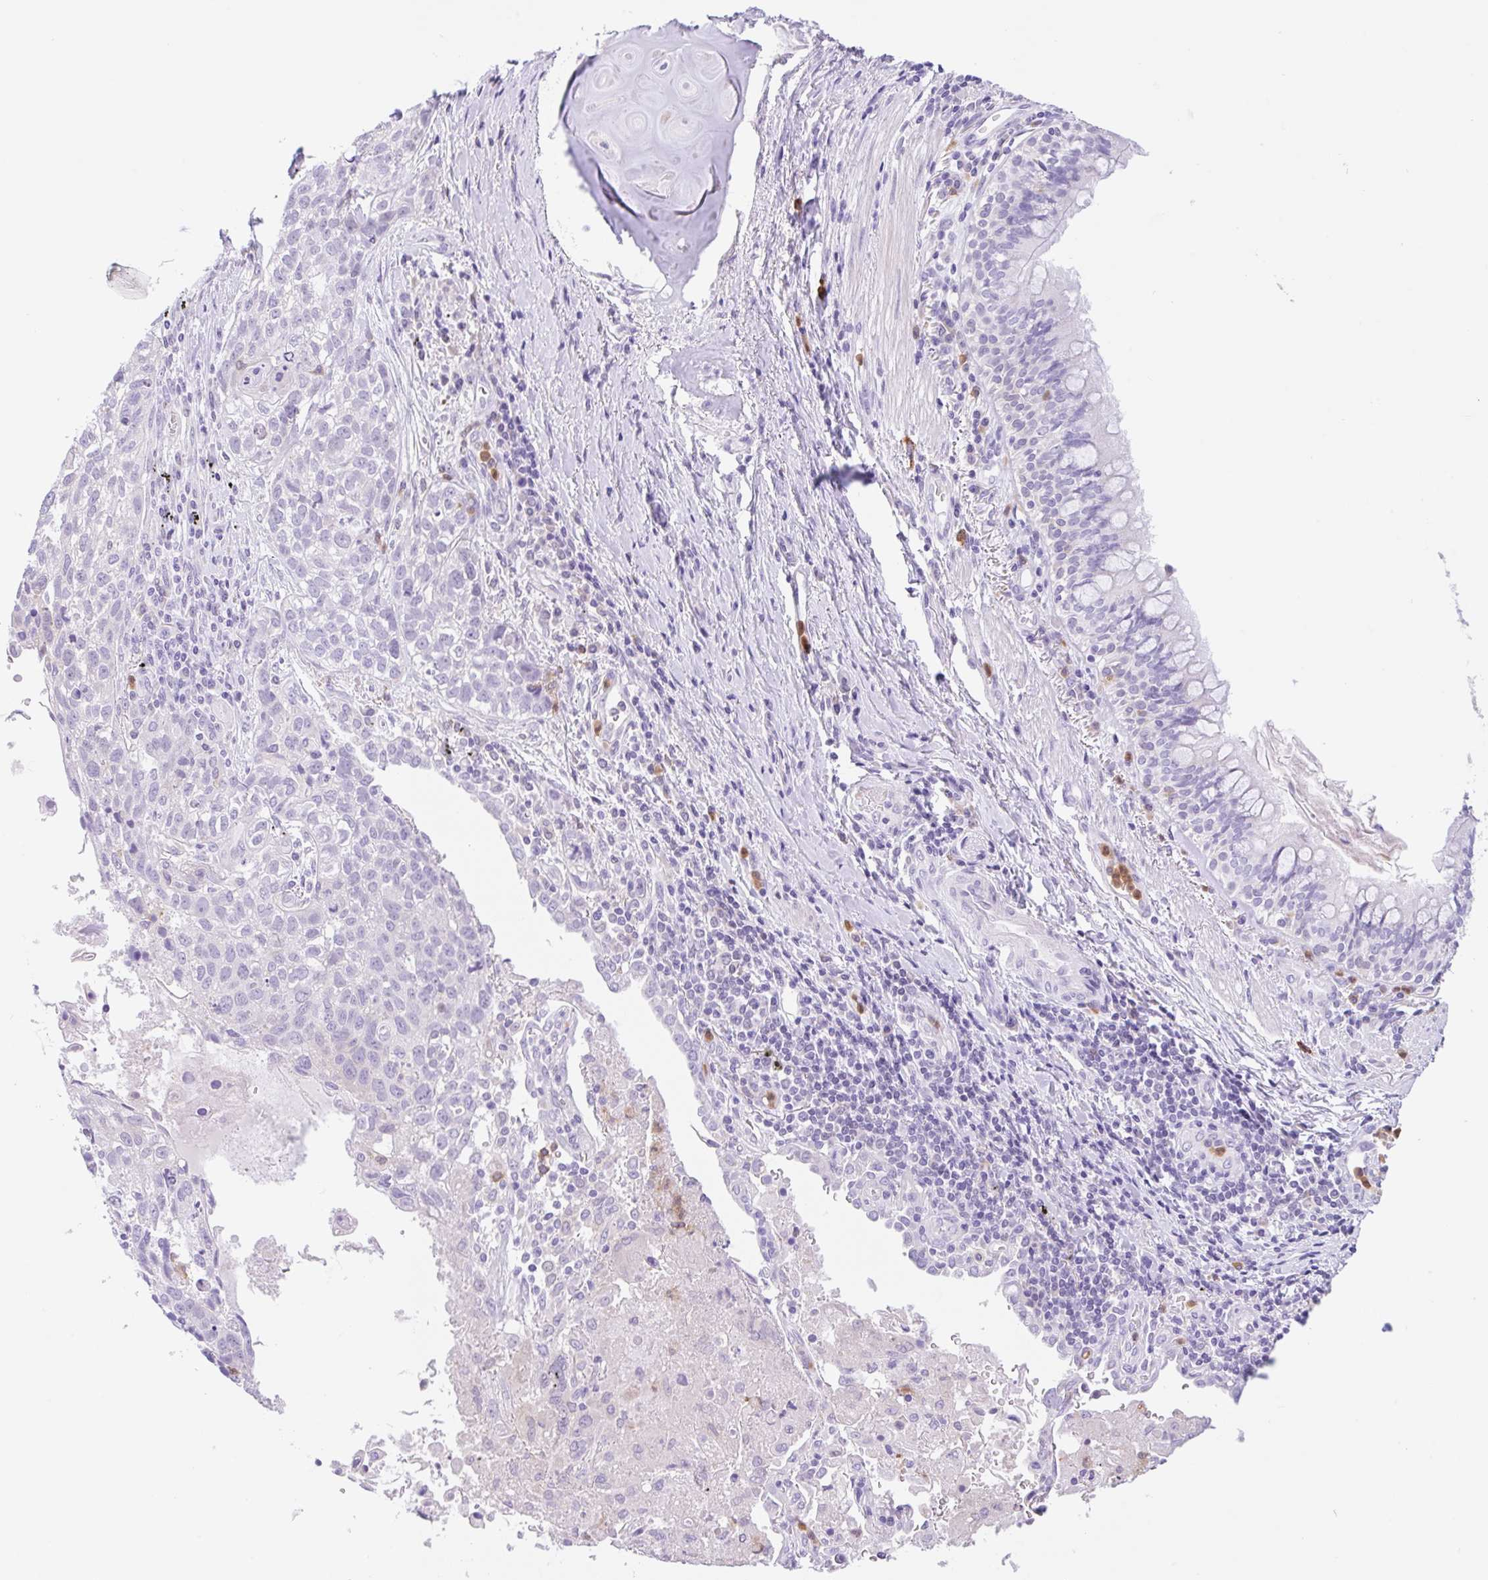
{"staining": {"intensity": "negative", "quantity": "none", "location": "none"}, "tissue": "lung cancer", "cell_type": "Tumor cells", "image_type": "cancer", "snomed": [{"axis": "morphology", "description": "Squamous cell carcinoma, NOS"}, {"axis": "topography", "description": "Lung"}], "caption": "High power microscopy photomicrograph of an immunohistochemistry micrograph of squamous cell carcinoma (lung), revealing no significant staining in tumor cells.", "gene": "NCF1", "patient": {"sex": "male", "age": 74}}